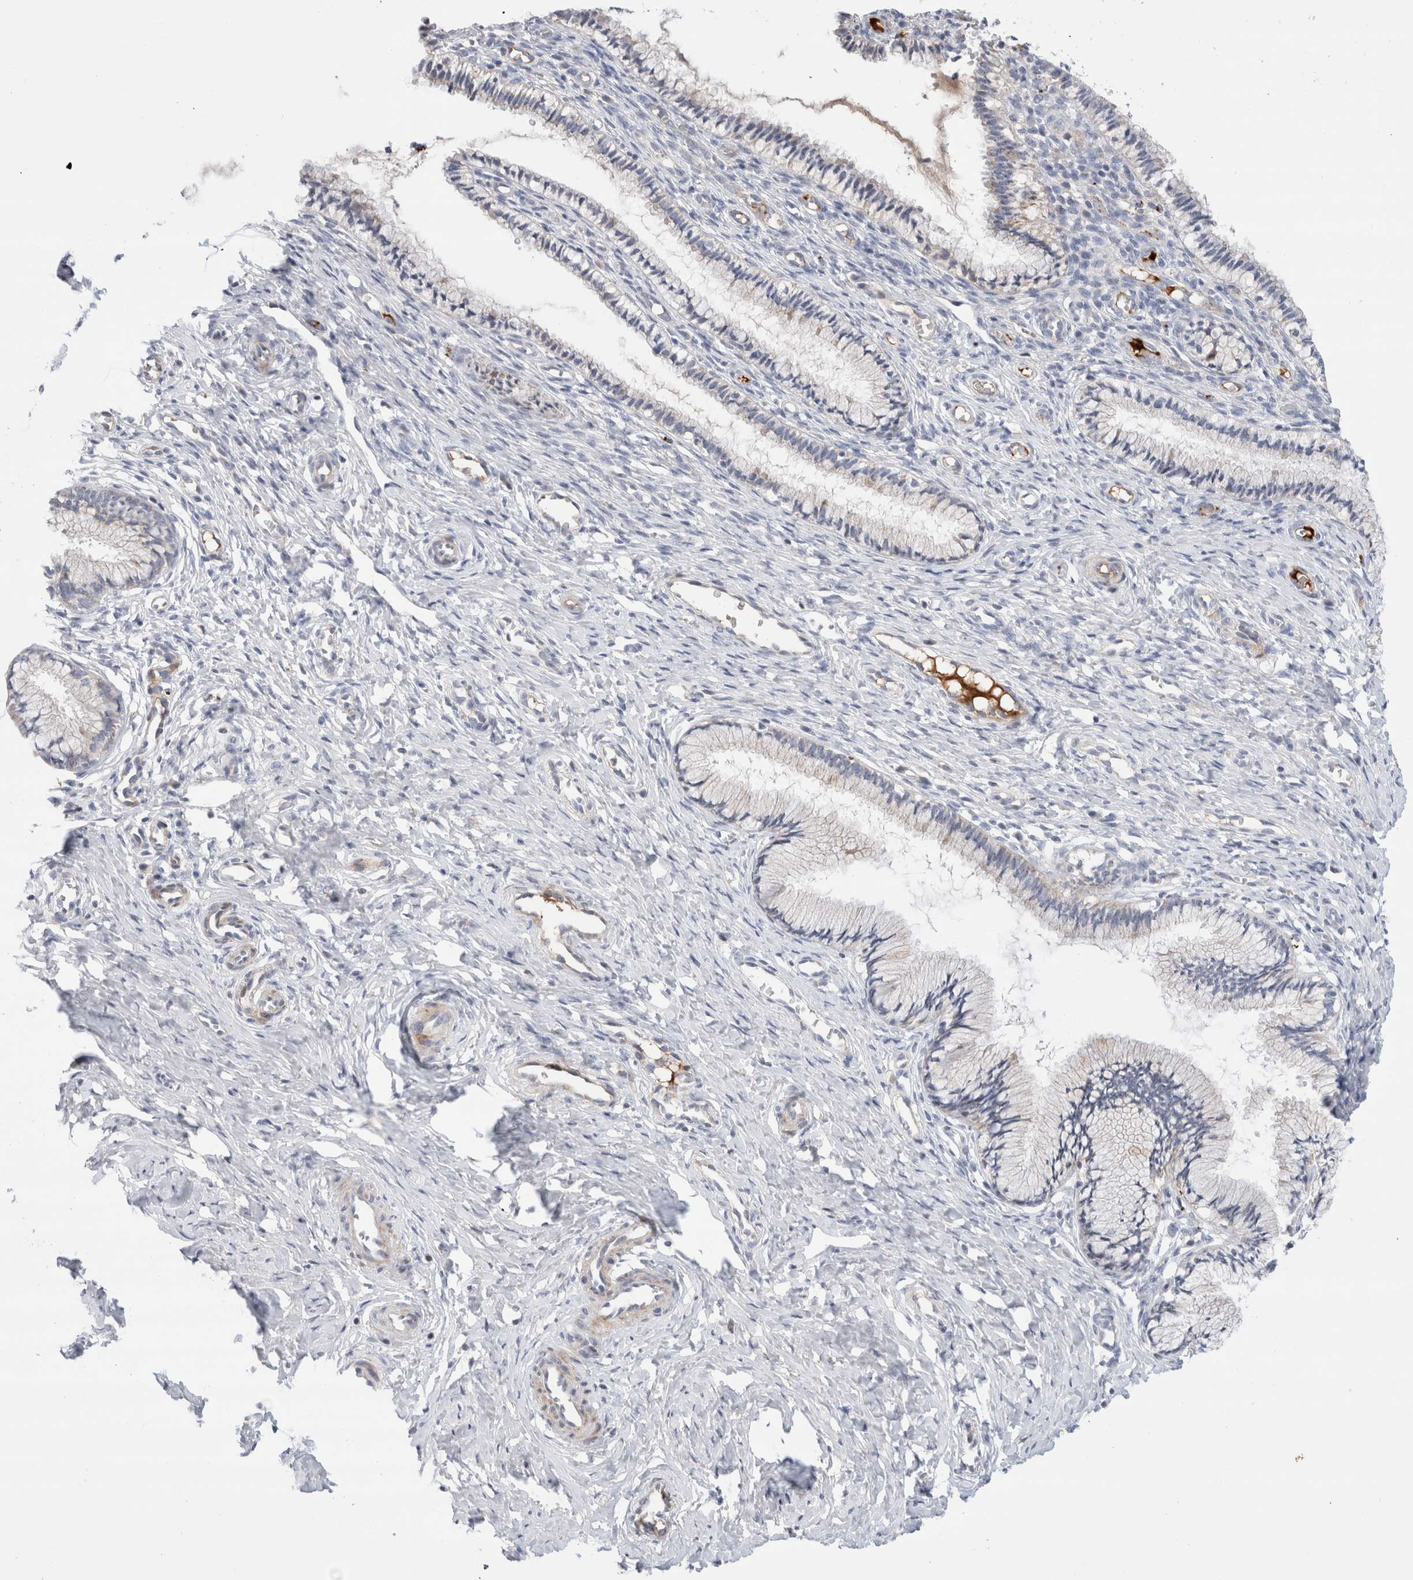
{"staining": {"intensity": "negative", "quantity": "none", "location": "none"}, "tissue": "cervix", "cell_type": "Glandular cells", "image_type": "normal", "snomed": [{"axis": "morphology", "description": "Normal tissue, NOS"}, {"axis": "topography", "description": "Cervix"}], "caption": "Immunohistochemistry (IHC) micrograph of normal human cervix stained for a protein (brown), which exhibits no expression in glandular cells.", "gene": "ECHDC2", "patient": {"sex": "female", "age": 27}}